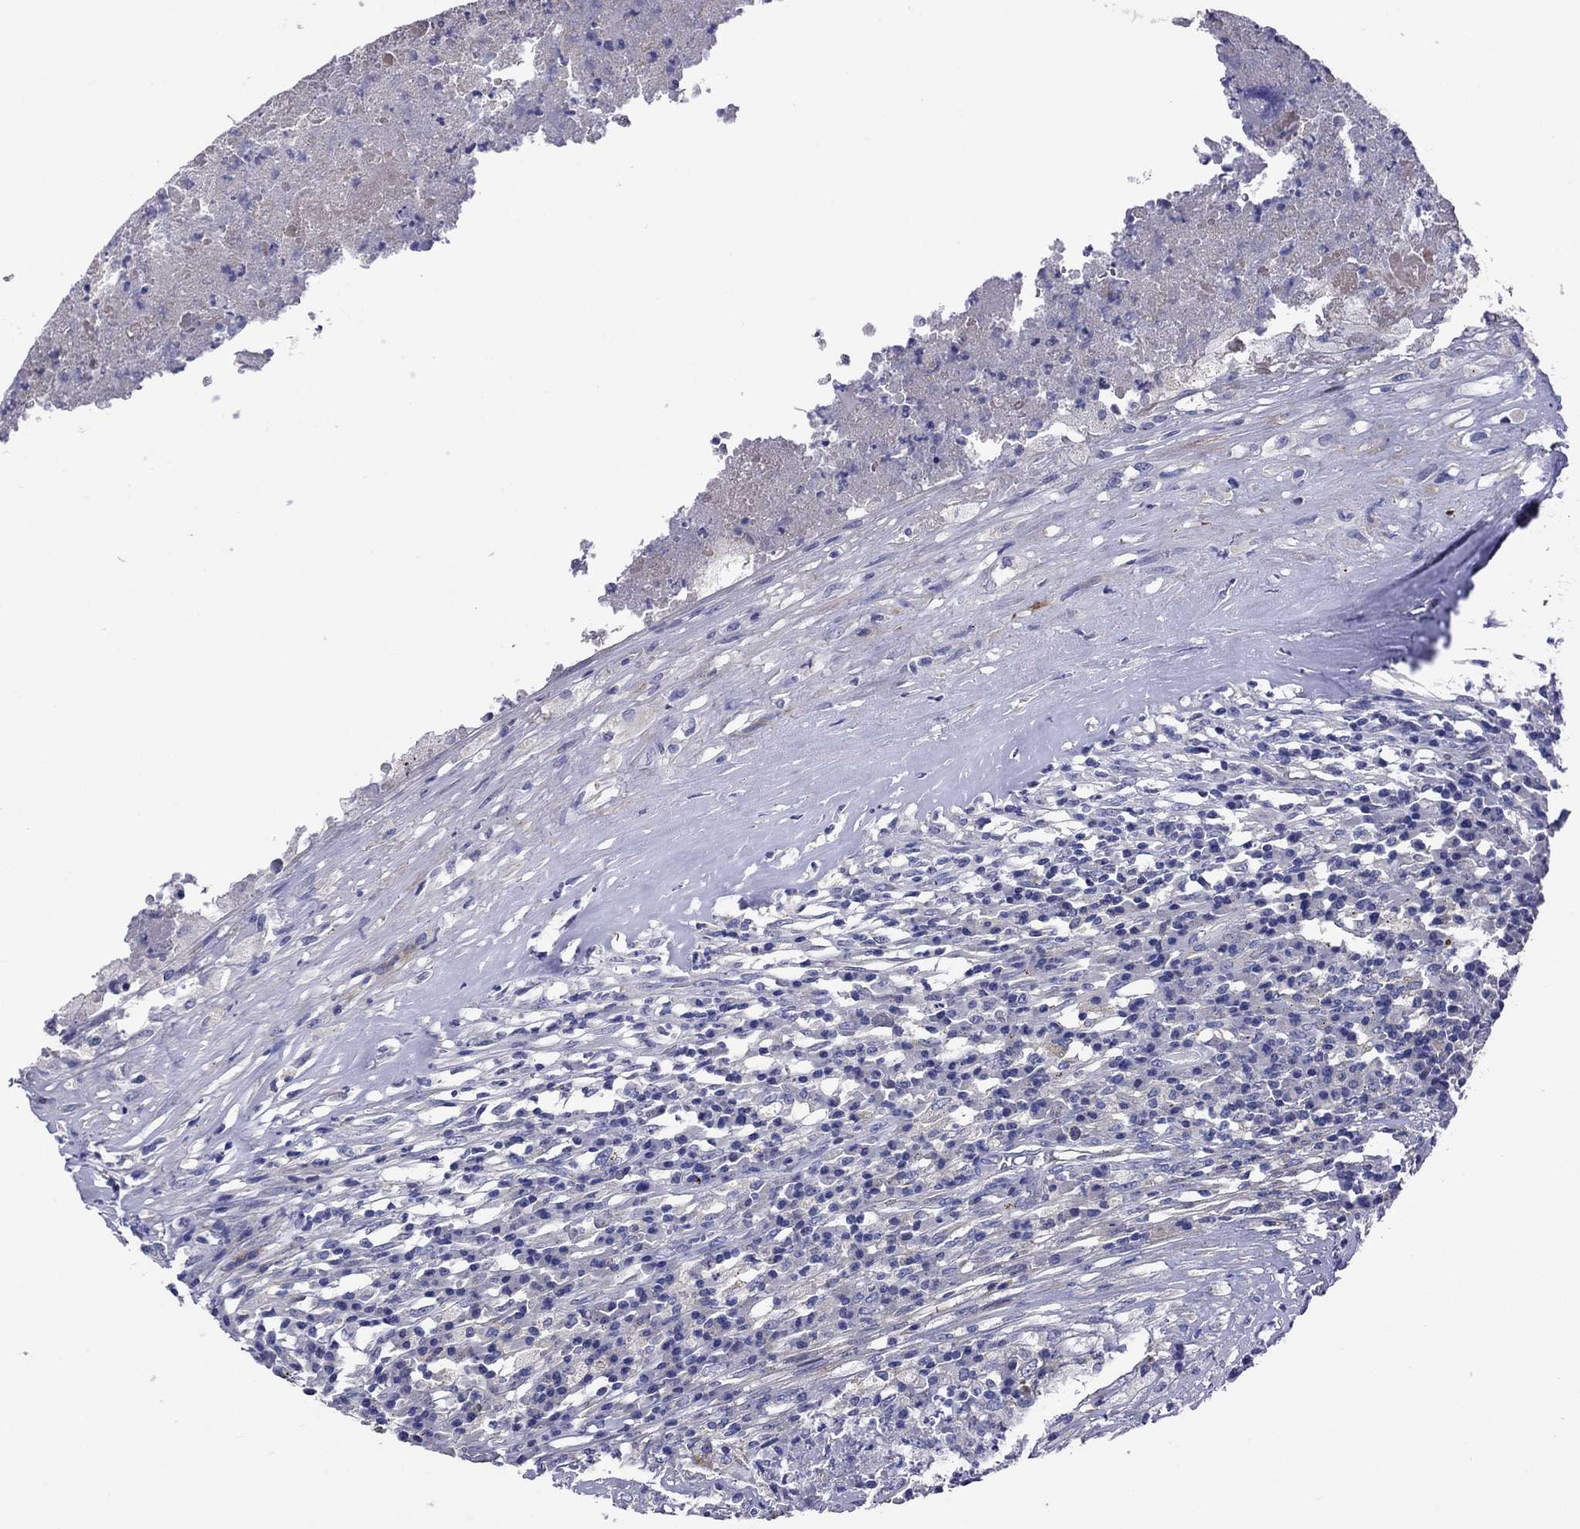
{"staining": {"intensity": "negative", "quantity": "none", "location": "none"}, "tissue": "testis cancer", "cell_type": "Tumor cells", "image_type": "cancer", "snomed": [{"axis": "morphology", "description": "Necrosis, NOS"}, {"axis": "morphology", "description": "Carcinoma, Embryonal, NOS"}, {"axis": "topography", "description": "Testis"}], "caption": "This is a image of immunohistochemistry (IHC) staining of testis cancer (embryonal carcinoma), which shows no positivity in tumor cells.", "gene": "CNDP1", "patient": {"sex": "male", "age": 19}}